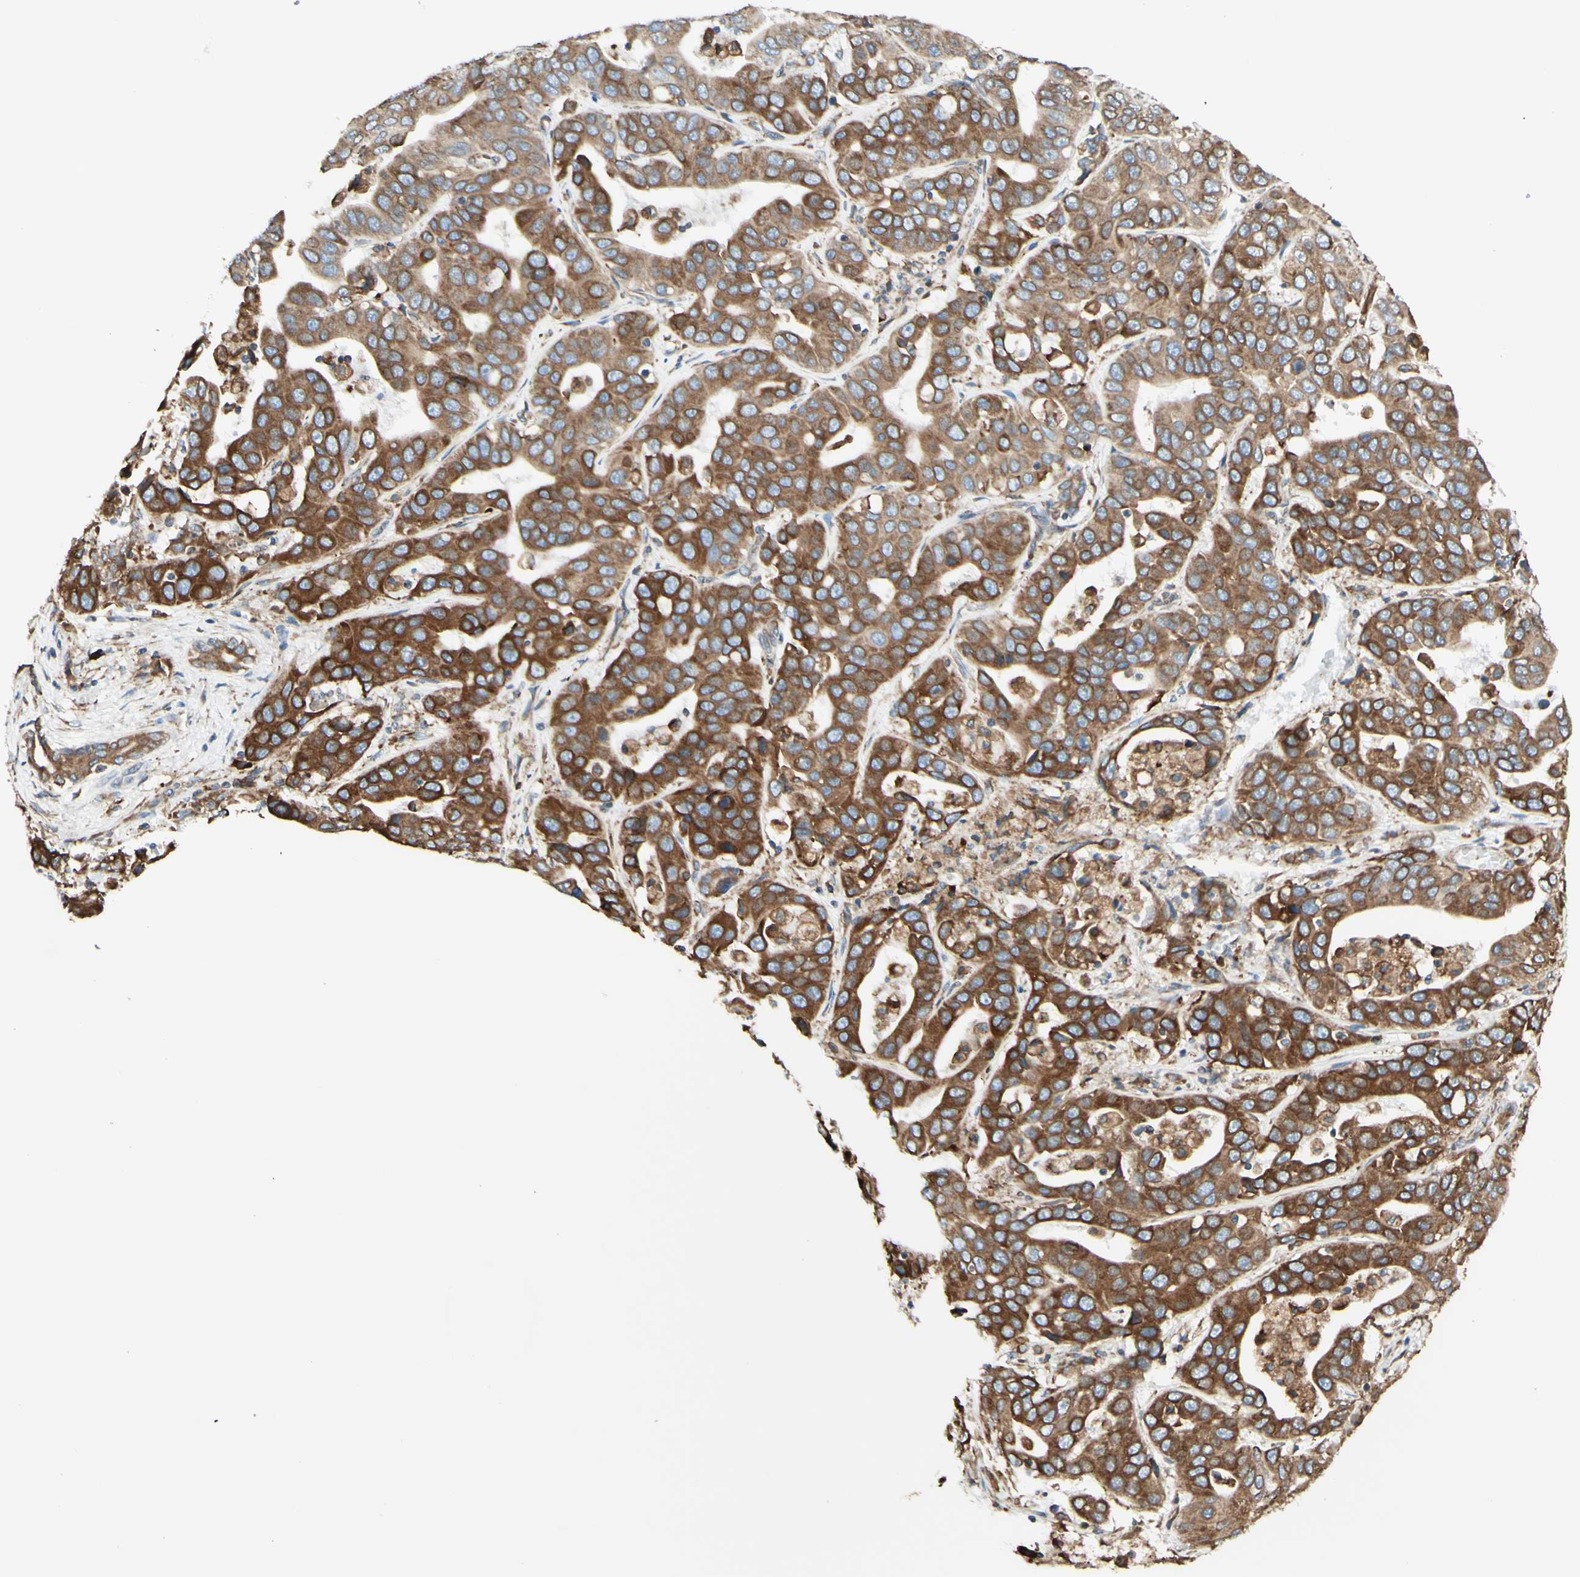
{"staining": {"intensity": "moderate", "quantity": ">75%", "location": "cytoplasmic/membranous"}, "tissue": "liver cancer", "cell_type": "Tumor cells", "image_type": "cancer", "snomed": [{"axis": "morphology", "description": "Cholangiocarcinoma"}, {"axis": "topography", "description": "Liver"}], "caption": "Cholangiocarcinoma (liver) stained with DAB (3,3'-diaminobenzidine) immunohistochemistry demonstrates medium levels of moderate cytoplasmic/membranous positivity in about >75% of tumor cells.", "gene": "DNAJB11", "patient": {"sex": "female", "age": 52}}